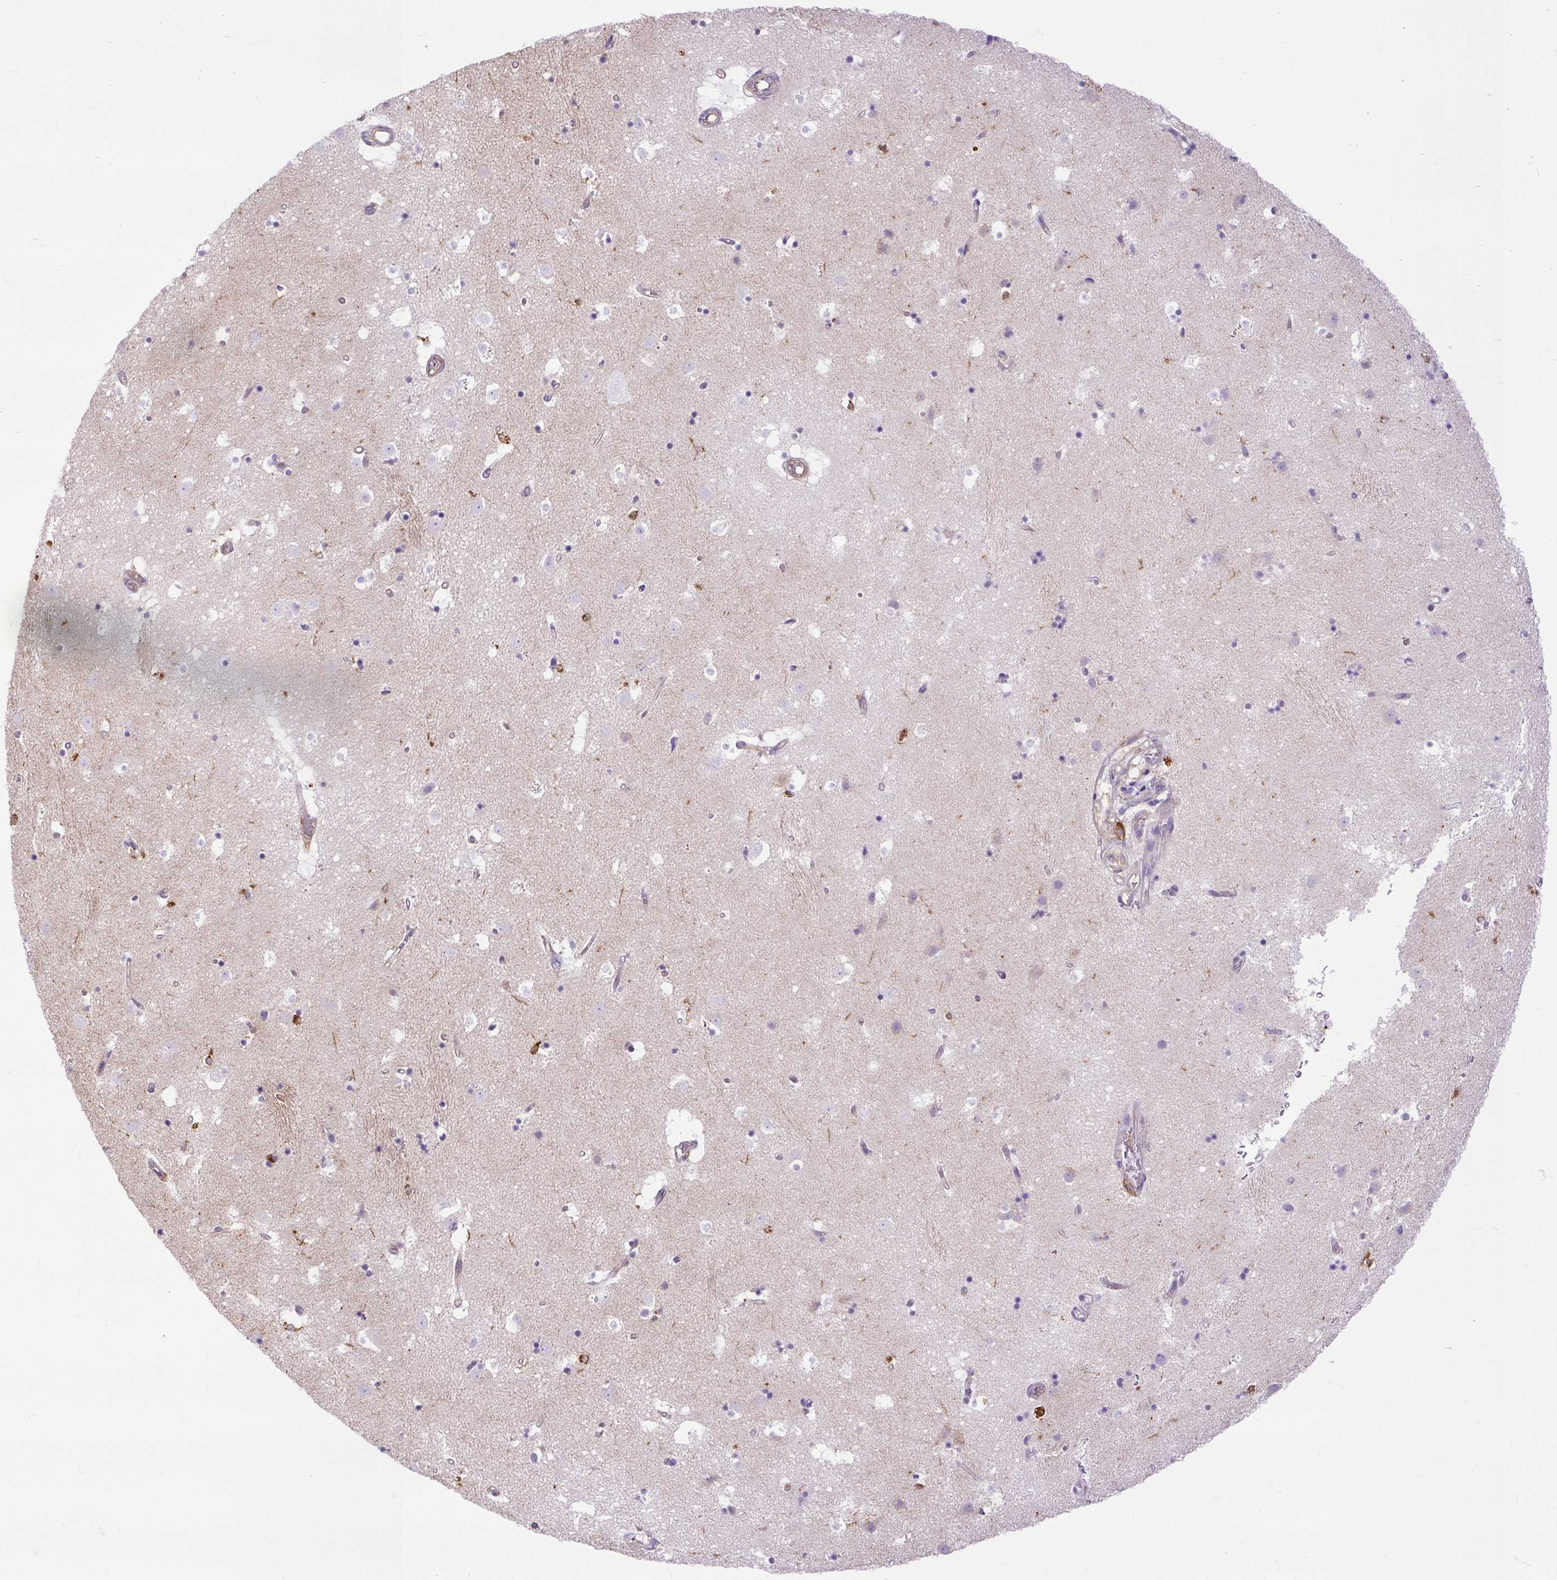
{"staining": {"intensity": "strong", "quantity": "<25%", "location": "cytoplasmic/membranous"}, "tissue": "caudate", "cell_type": "Glial cells", "image_type": "normal", "snomed": [{"axis": "morphology", "description": "Normal tissue, NOS"}, {"axis": "topography", "description": "Lateral ventricle wall"}], "caption": "Protein analysis of normal caudate displays strong cytoplasmic/membranous expression in approximately <25% of glial cells.", "gene": "MAP1S", "patient": {"sex": "male", "age": 58}}